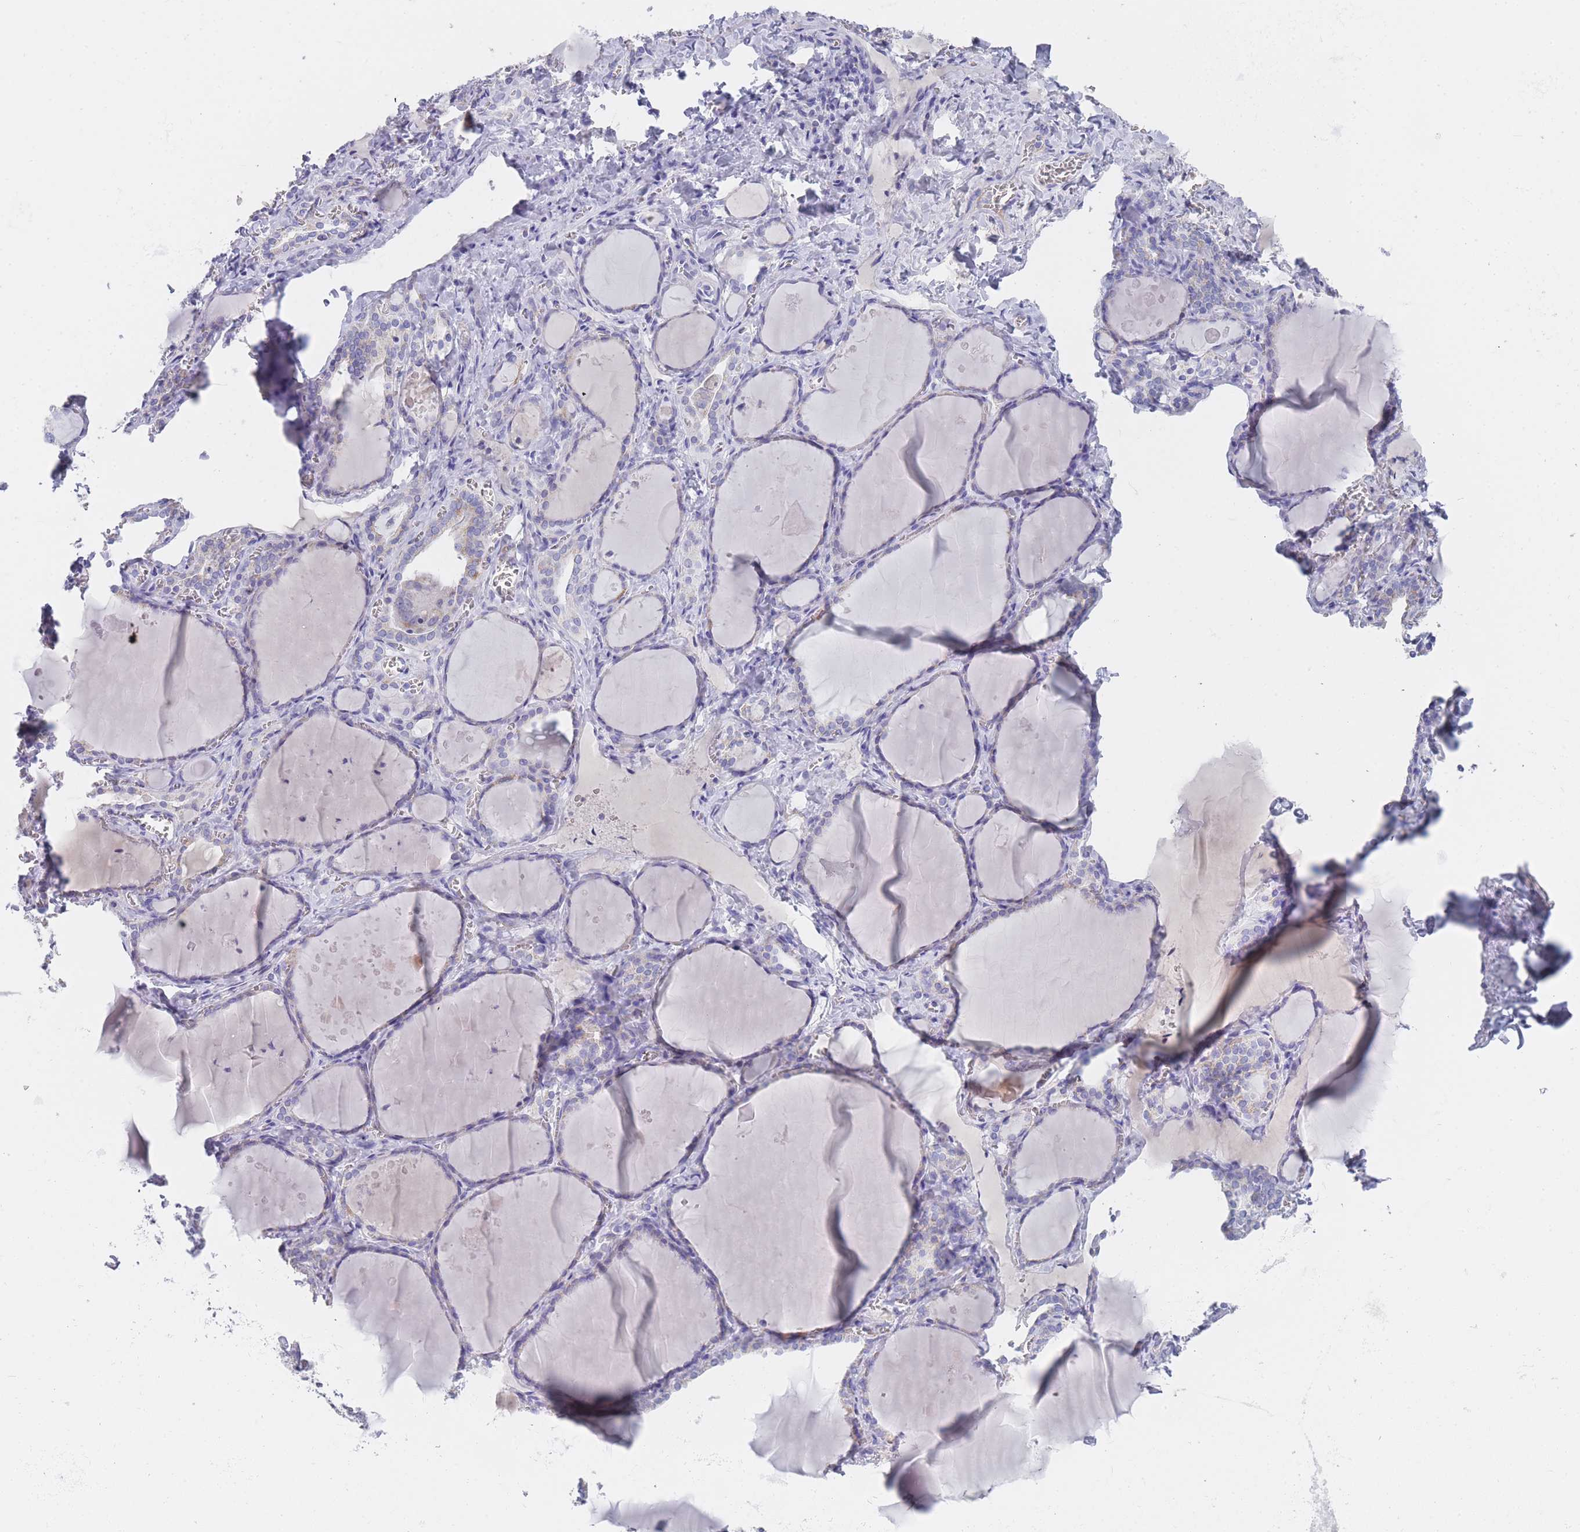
{"staining": {"intensity": "moderate", "quantity": "<25%", "location": "cytoplasmic/membranous"}, "tissue": "thyroid gland", "cell_type": "Glandular cells", "image_type": "normal", "snomed": [{"axis": "morphology", "description": "Normal tissue, NOS"}, {"axis": "topography", "description": "Thyroid gland"}], "caption": "Human thyroid gland stained with a brown dye demonstrates moderate cytoplasmic/membranous positive staining in about <25% of glandular cells.", "gene": "MRPS14", "patient": {"sex": "female", "age": 42}}